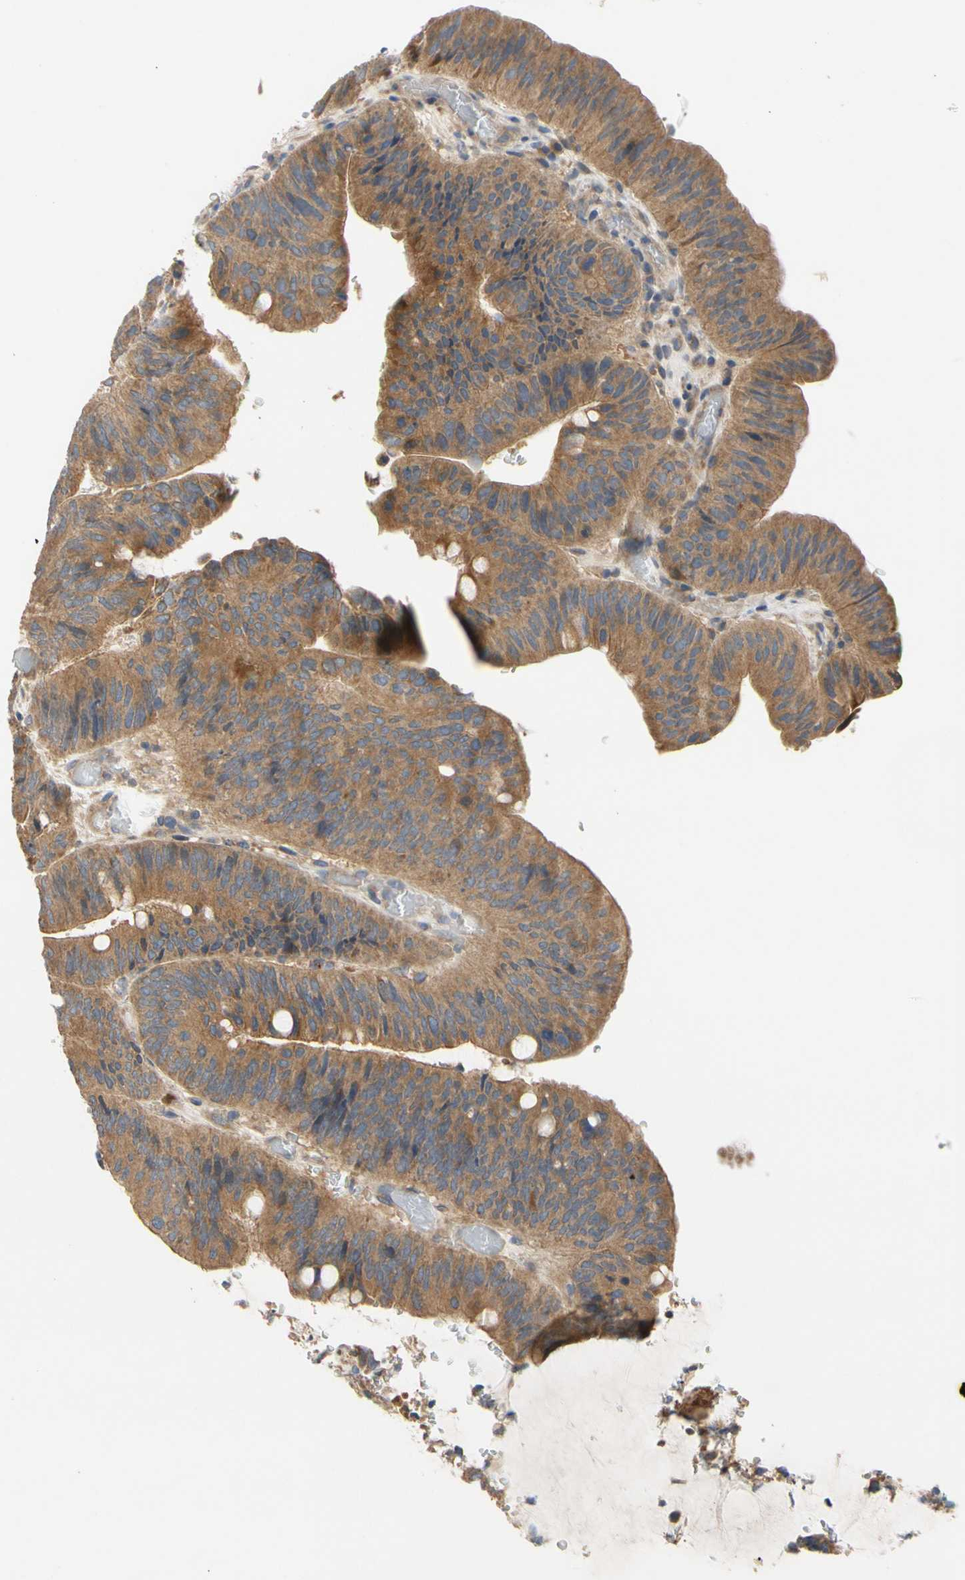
{"staining": {"intensity": "moderate", "quantity": ">75%", "location": "cytoplasmic/membranous"}, "tissue": "colorectal cancer", "cell_type": "Tumor cells", "image_type": "cancer", "snomed": [{"axis": "morphology", "description": "Normal tissue, NOS"}, {"axis": "morphology", "description": "Adenocarcinoma, NOS"}, {"axis": "topography", "description": "Rectum"}, {"axis": "topography", "description": "Peripheral nerve tissue"}], "caption": "This is a micrograph of IHC staining of colorectal adenocarcinoma, which shows moderate positivity in the cytoplasmic/membranous of tumor cells.", "gene": "MBTPS2", "patient": {"sex": "male", "age": 92}}